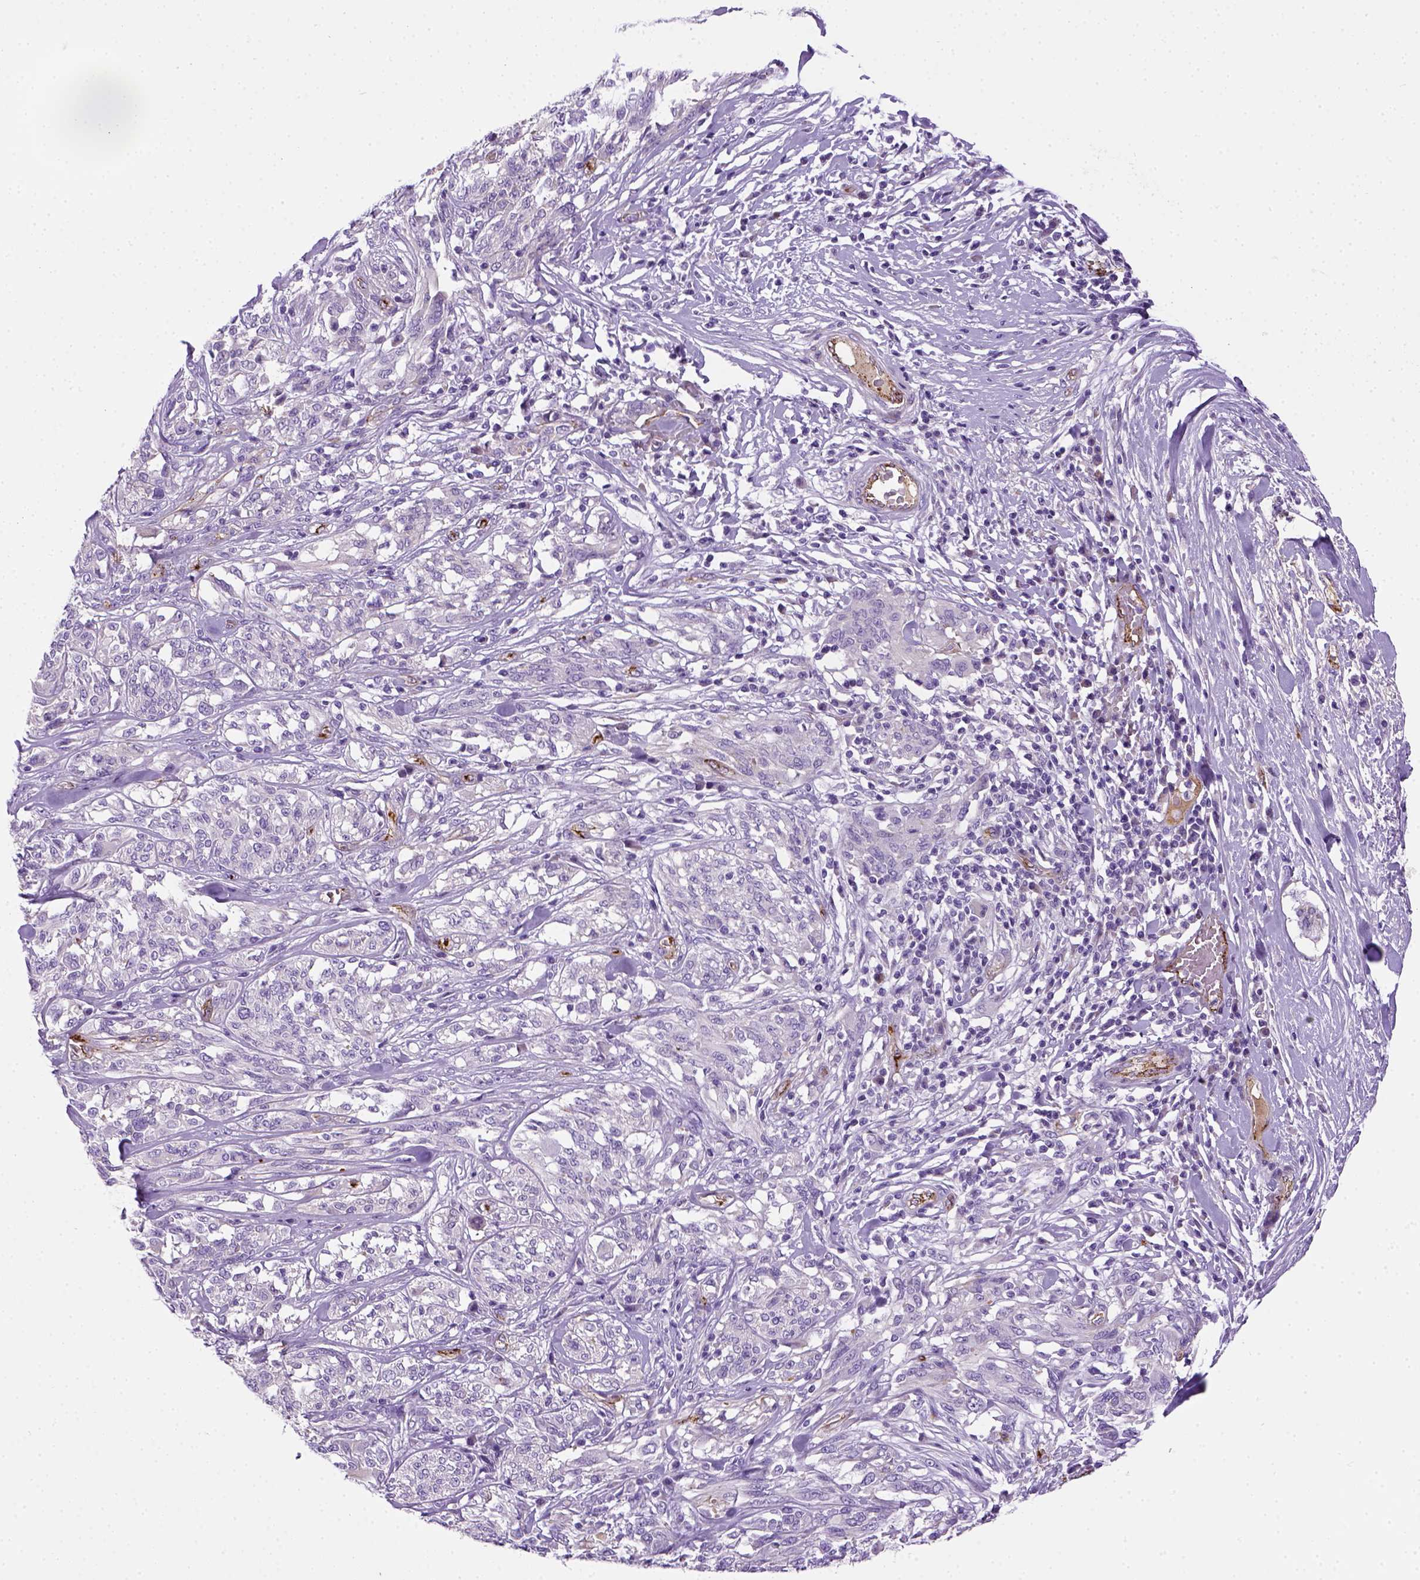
{"staining": {"intensity": "negative", "quantity": "none", "location": "none"}, "tissue": "melanoma", "cell_type": "Tumor cells", "image_type": "cancer", "snomed": [{"axis": "morphology", "description": "Malignant melanoma, NOS"}, {"axis": "topography", "description": "Skin"}], "caption": "This photomicrograph is of malignant melanoma stained with immunohistochemistry (IHC) to label a protein in brown with the nuclei are counter-stained blue. There is no positivity in tumor cells. The staining was performed using DAB to visualize the protein expression in brown, while the nuclei were stained in blue with hematoxylin (Magnification: 20x).", "gene": "VWF", "patient": {"sex": "female", "age": 91}}